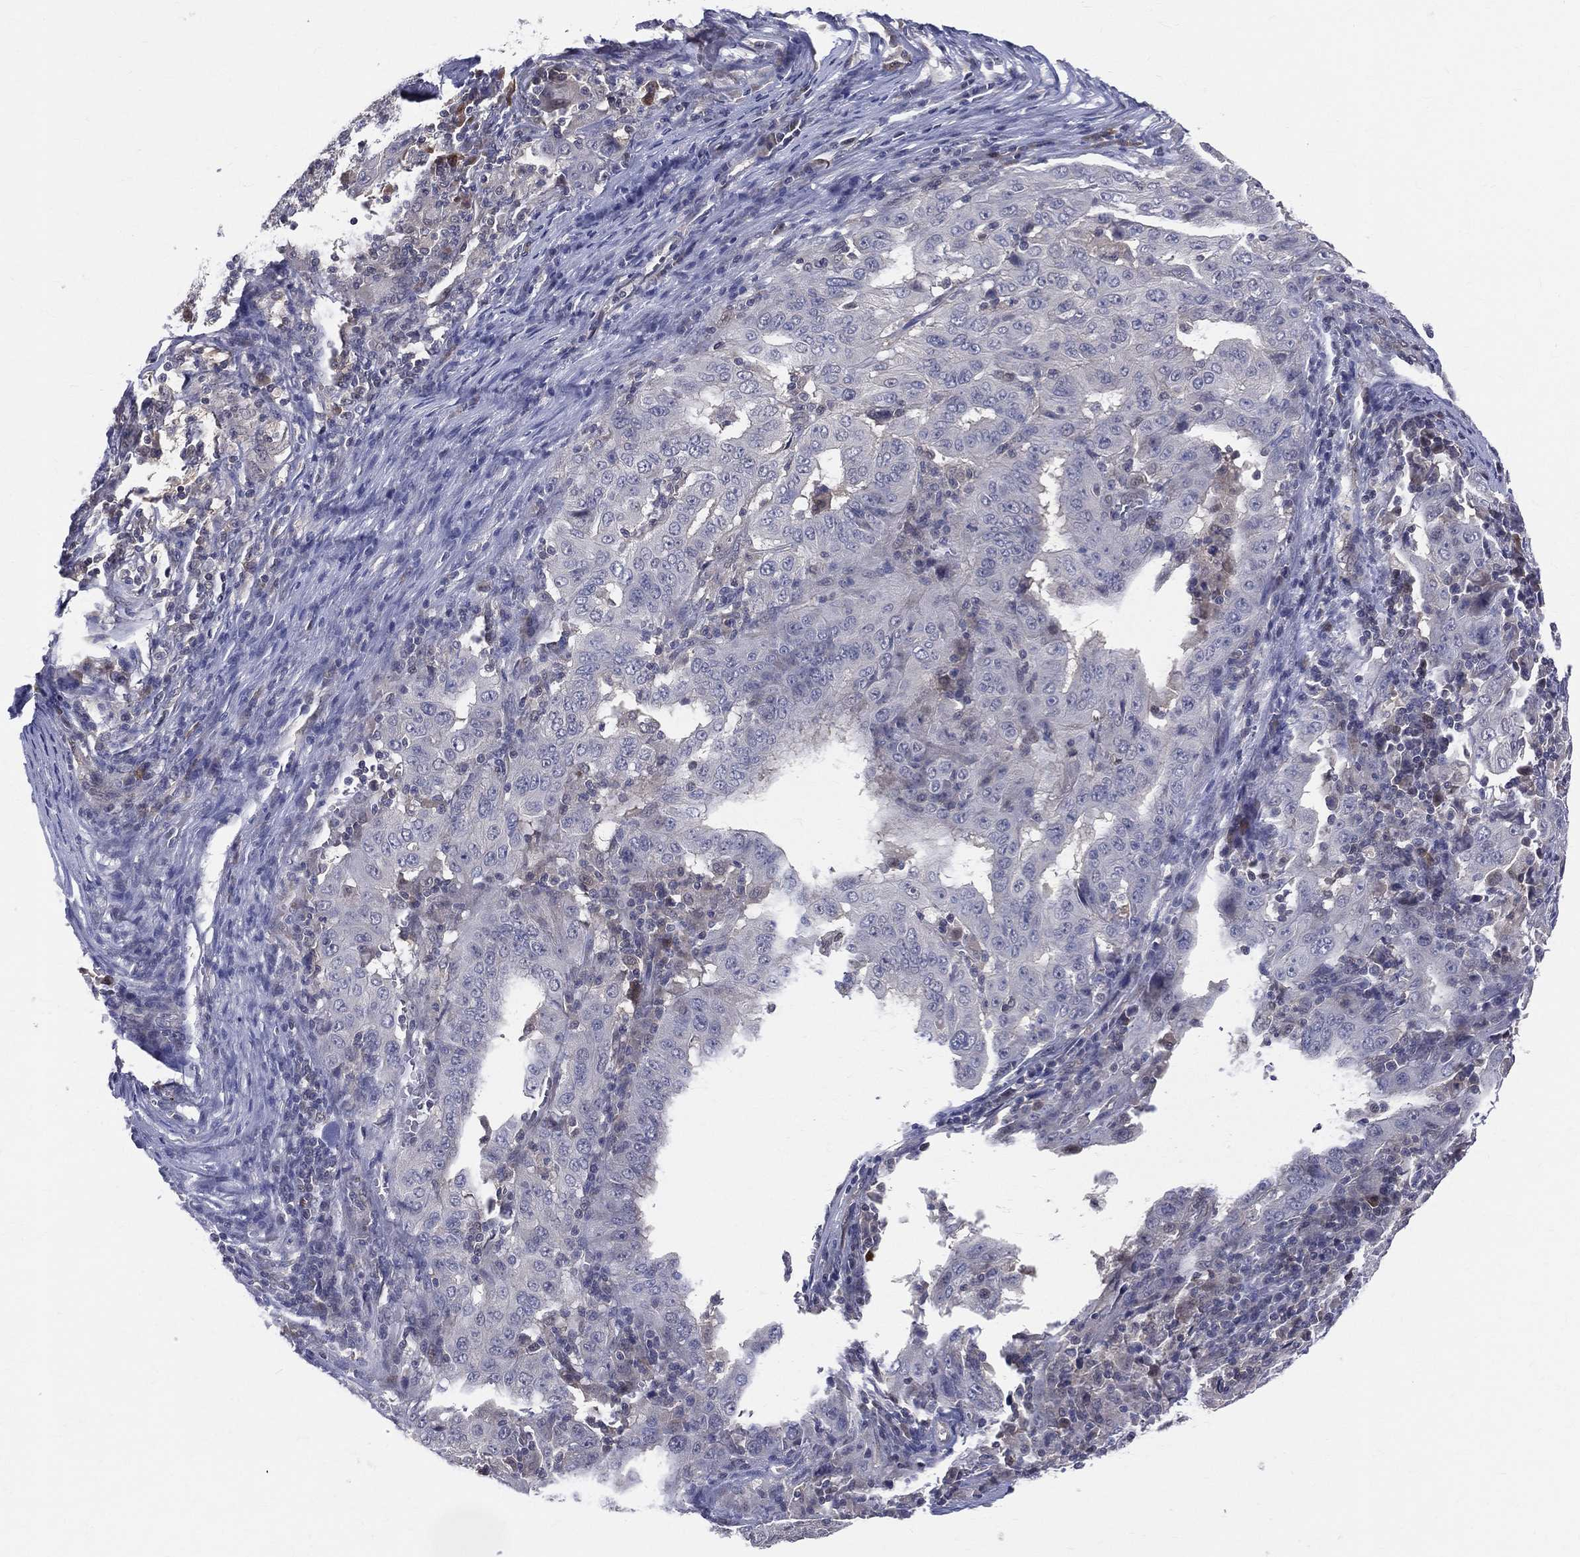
{"staining": {"intensity": "negative", "quantity": "none", "location": "none"}, "tissue": "pancreatic cancer", "cell_type": "Tumor cells", "image_type": "cancer", "snomed": [{"axis": "morphology", "description": "Adenocarcinoma, NOS"}, {"axis": "topography", "description": "Pancreas"}], "caption": "Pancreatic cancer stained for a protein using immunohistochemistry (IHC) displays no positivity tumor cells.", "gene": "DLG4", "patient": {"sex": "male", "age": 63}}